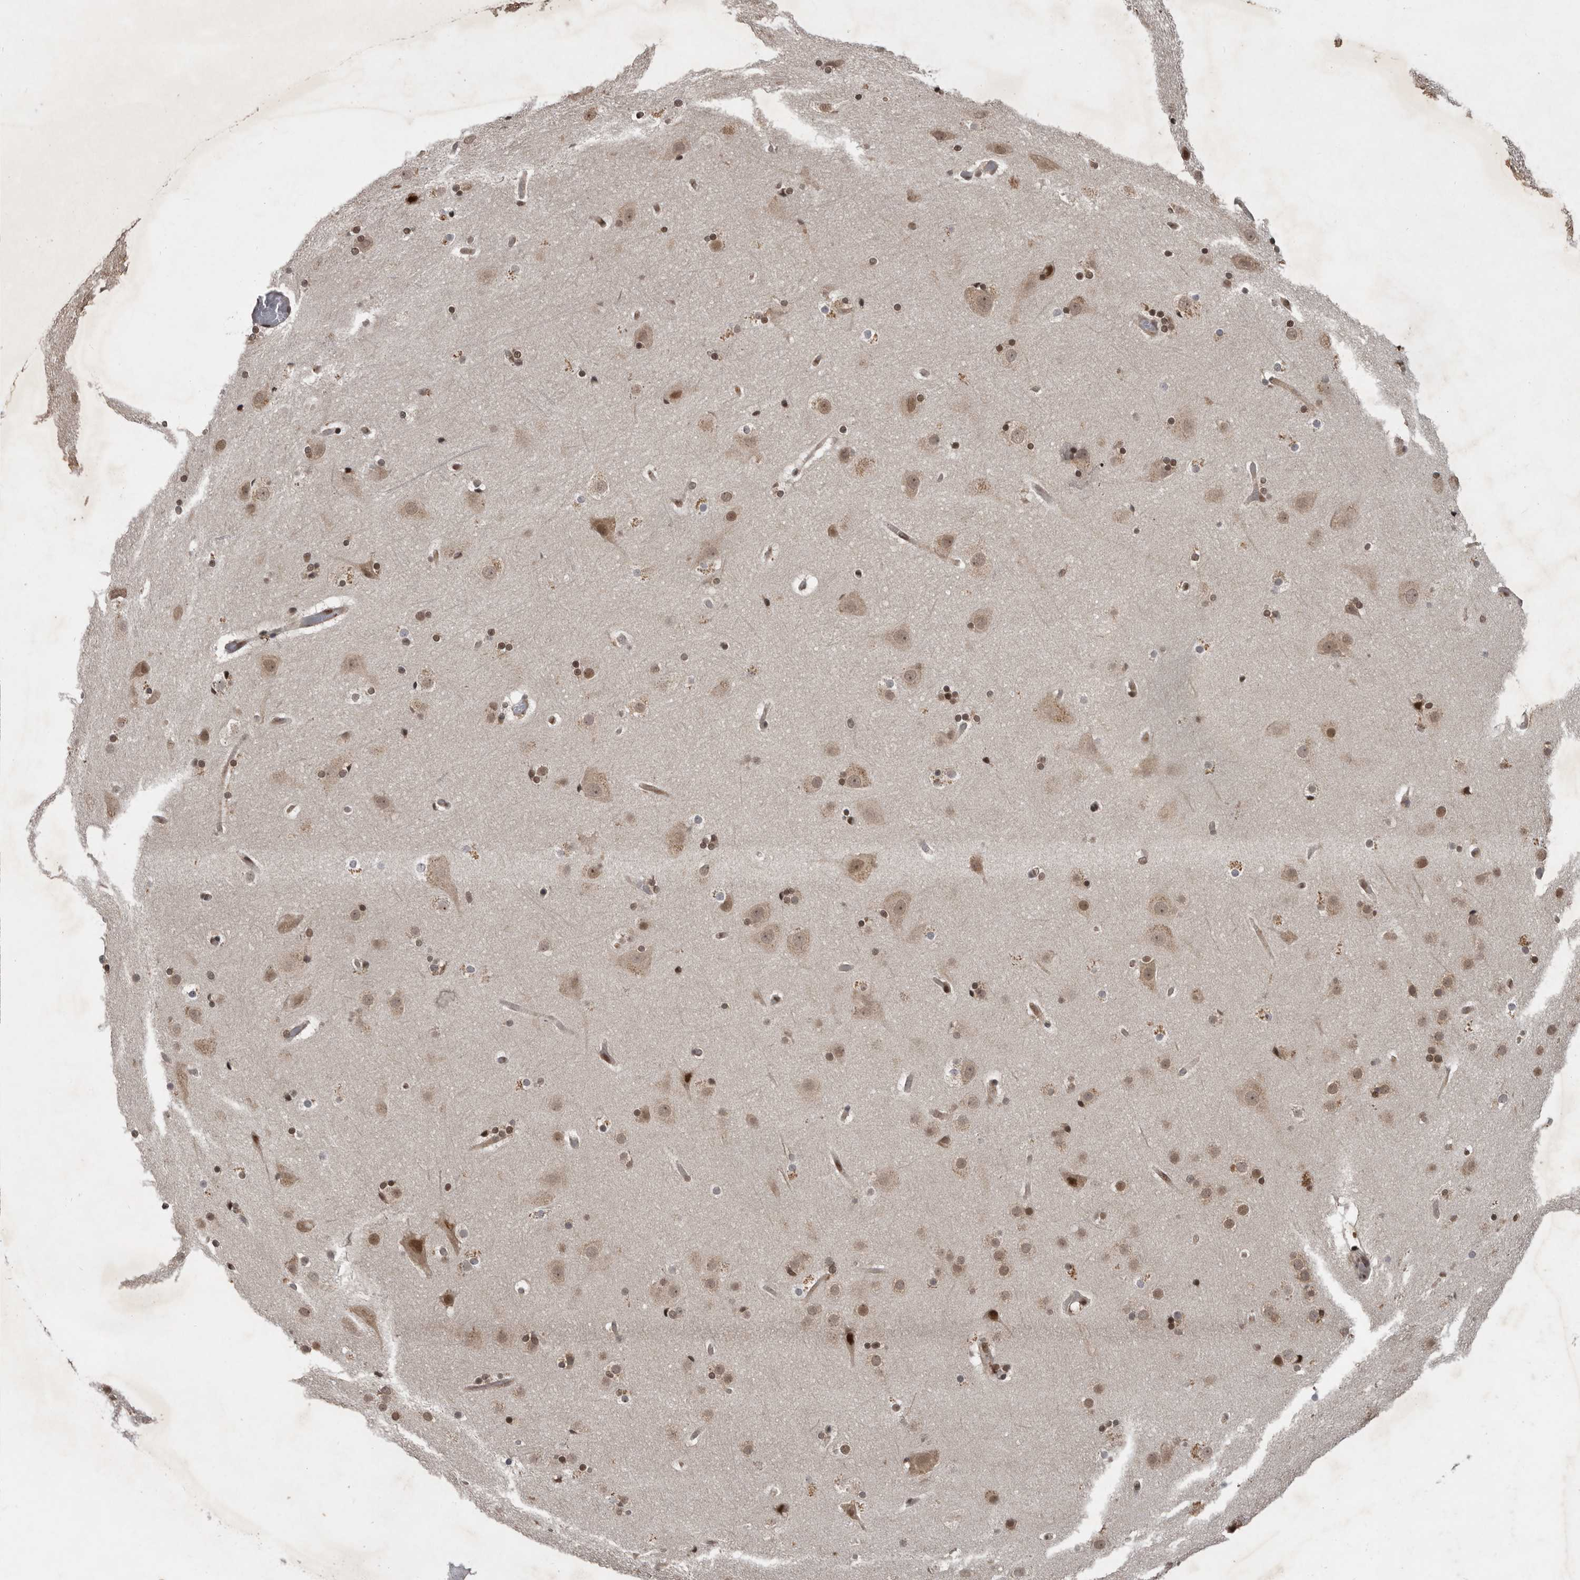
{"staining": {"intensity": "moderate", "quantity": ">75%", "location": "nuclear"}, "tissue": "cerebral cortex", "cell_type": "Endothelial cells", "image_type": "normal", "snomed": [{"axis": "morphology", "description": "Normal tissue, NOS"}, {"axis": "topography", "description": "Cerebral cortex"}], "caption": "Moderate nuclear staining for a protein is identified in about >75% of endothelial cells of normal cerebral cortex using immunohistochemistry (IHC).", "gene": "CDC27", "patient": {"sex": "male", "age": 57}}